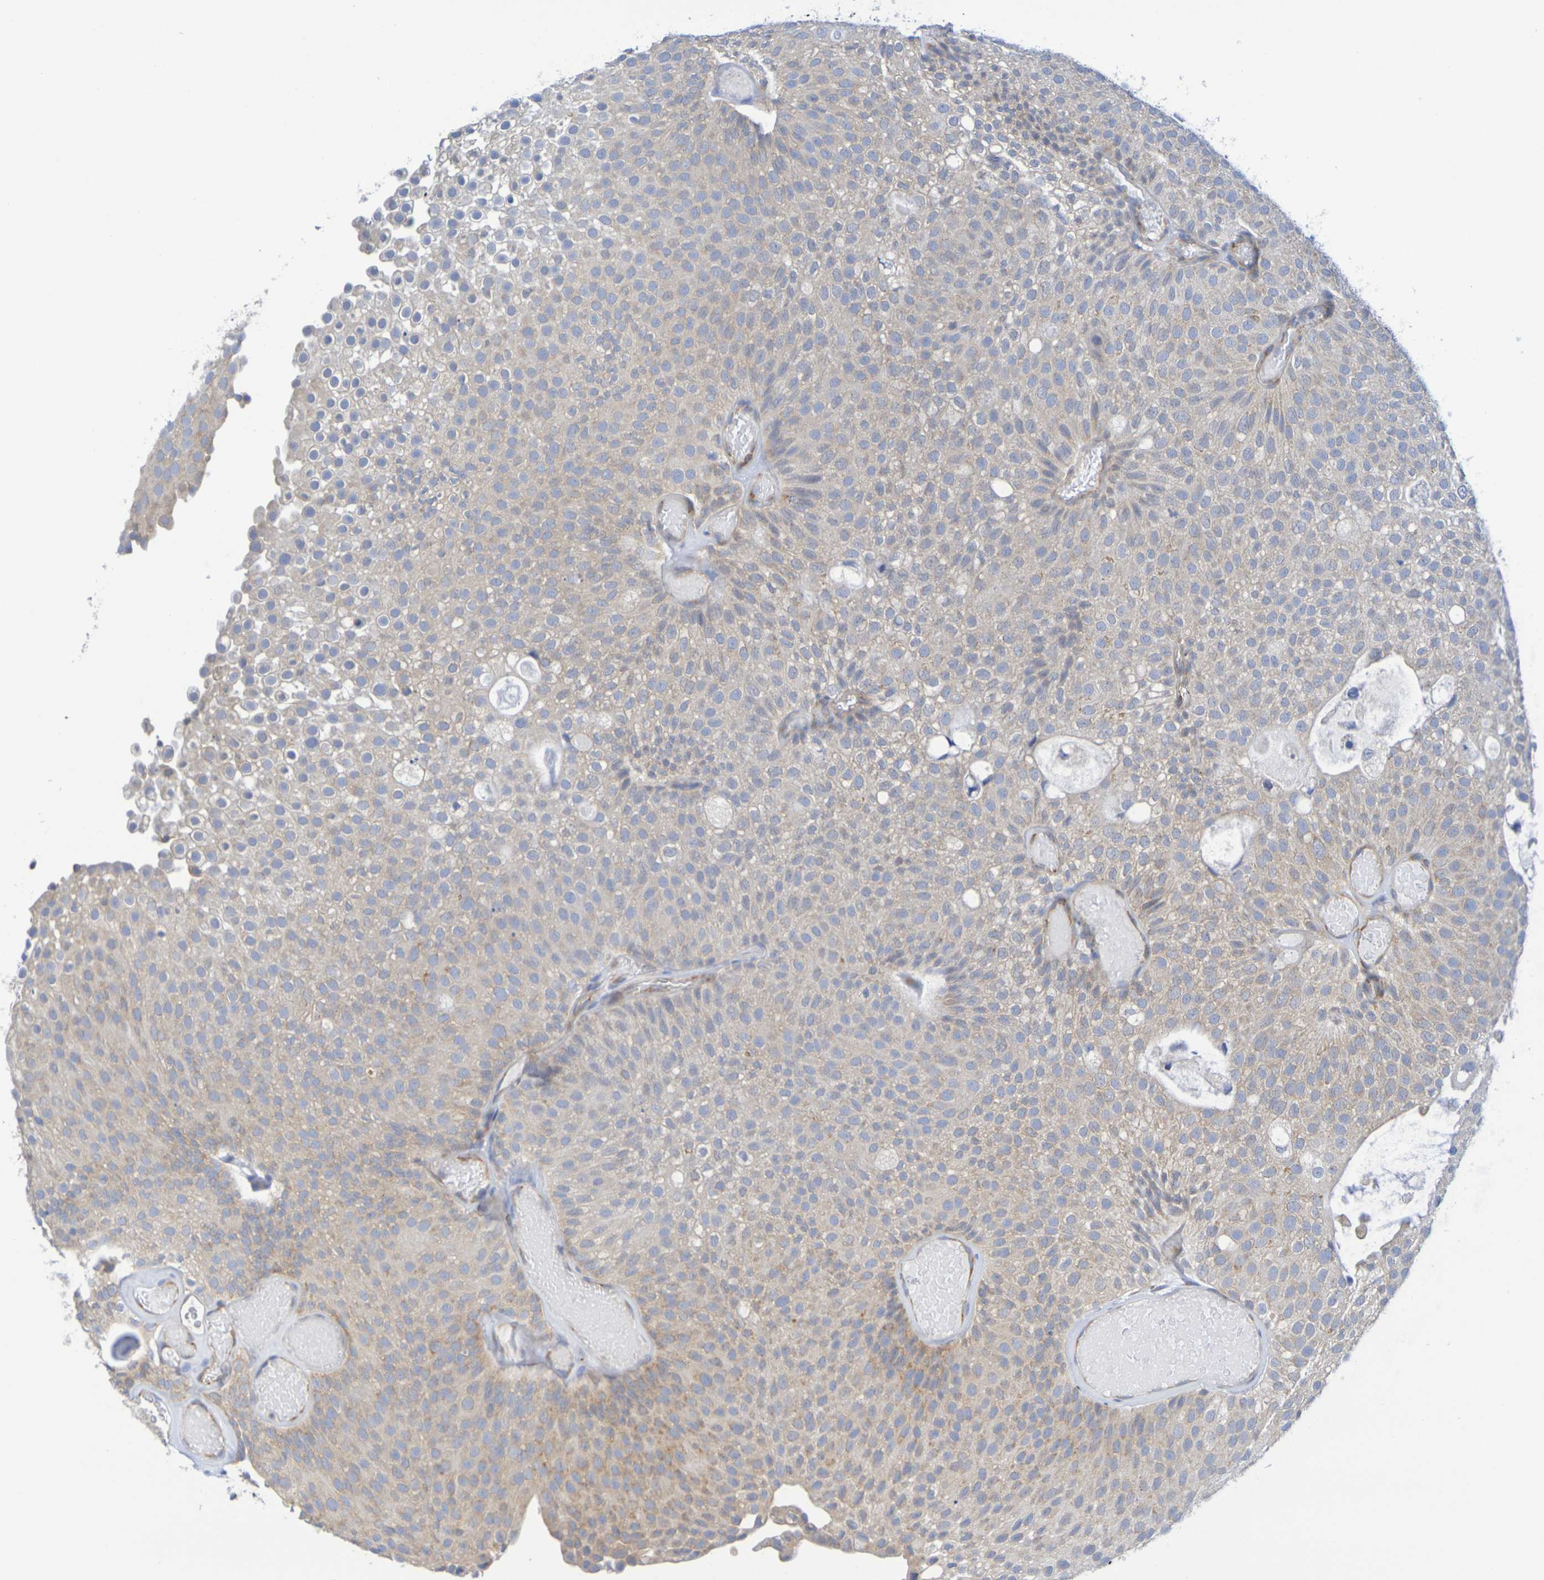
{"staining": {"intensity": "weak", "quantity": ">75%", "location": "cytoplasmic/membranous"}, "tissue": "urothelial cancer", "cell_type": "Tumor cells", "image_type": "cancer", "snomed": [{"axis": "morphology", "description": "Urothelial carcinoma, Low grade"}, {"axis": "topography", "description": "Urinary bladder"}], "caption": "Low-grade urothelial carcinoma stained with DAB (3,3'-diaminobenzidine) immunohistochemistry shows low levels of weak cytoplasmic/membranous expression in approximately >75% of tumor cells. (IHC, brightfield microscopy, high magnification).", "gene": "TMCC3", "patient": {"sex": "male", "age": 78}}